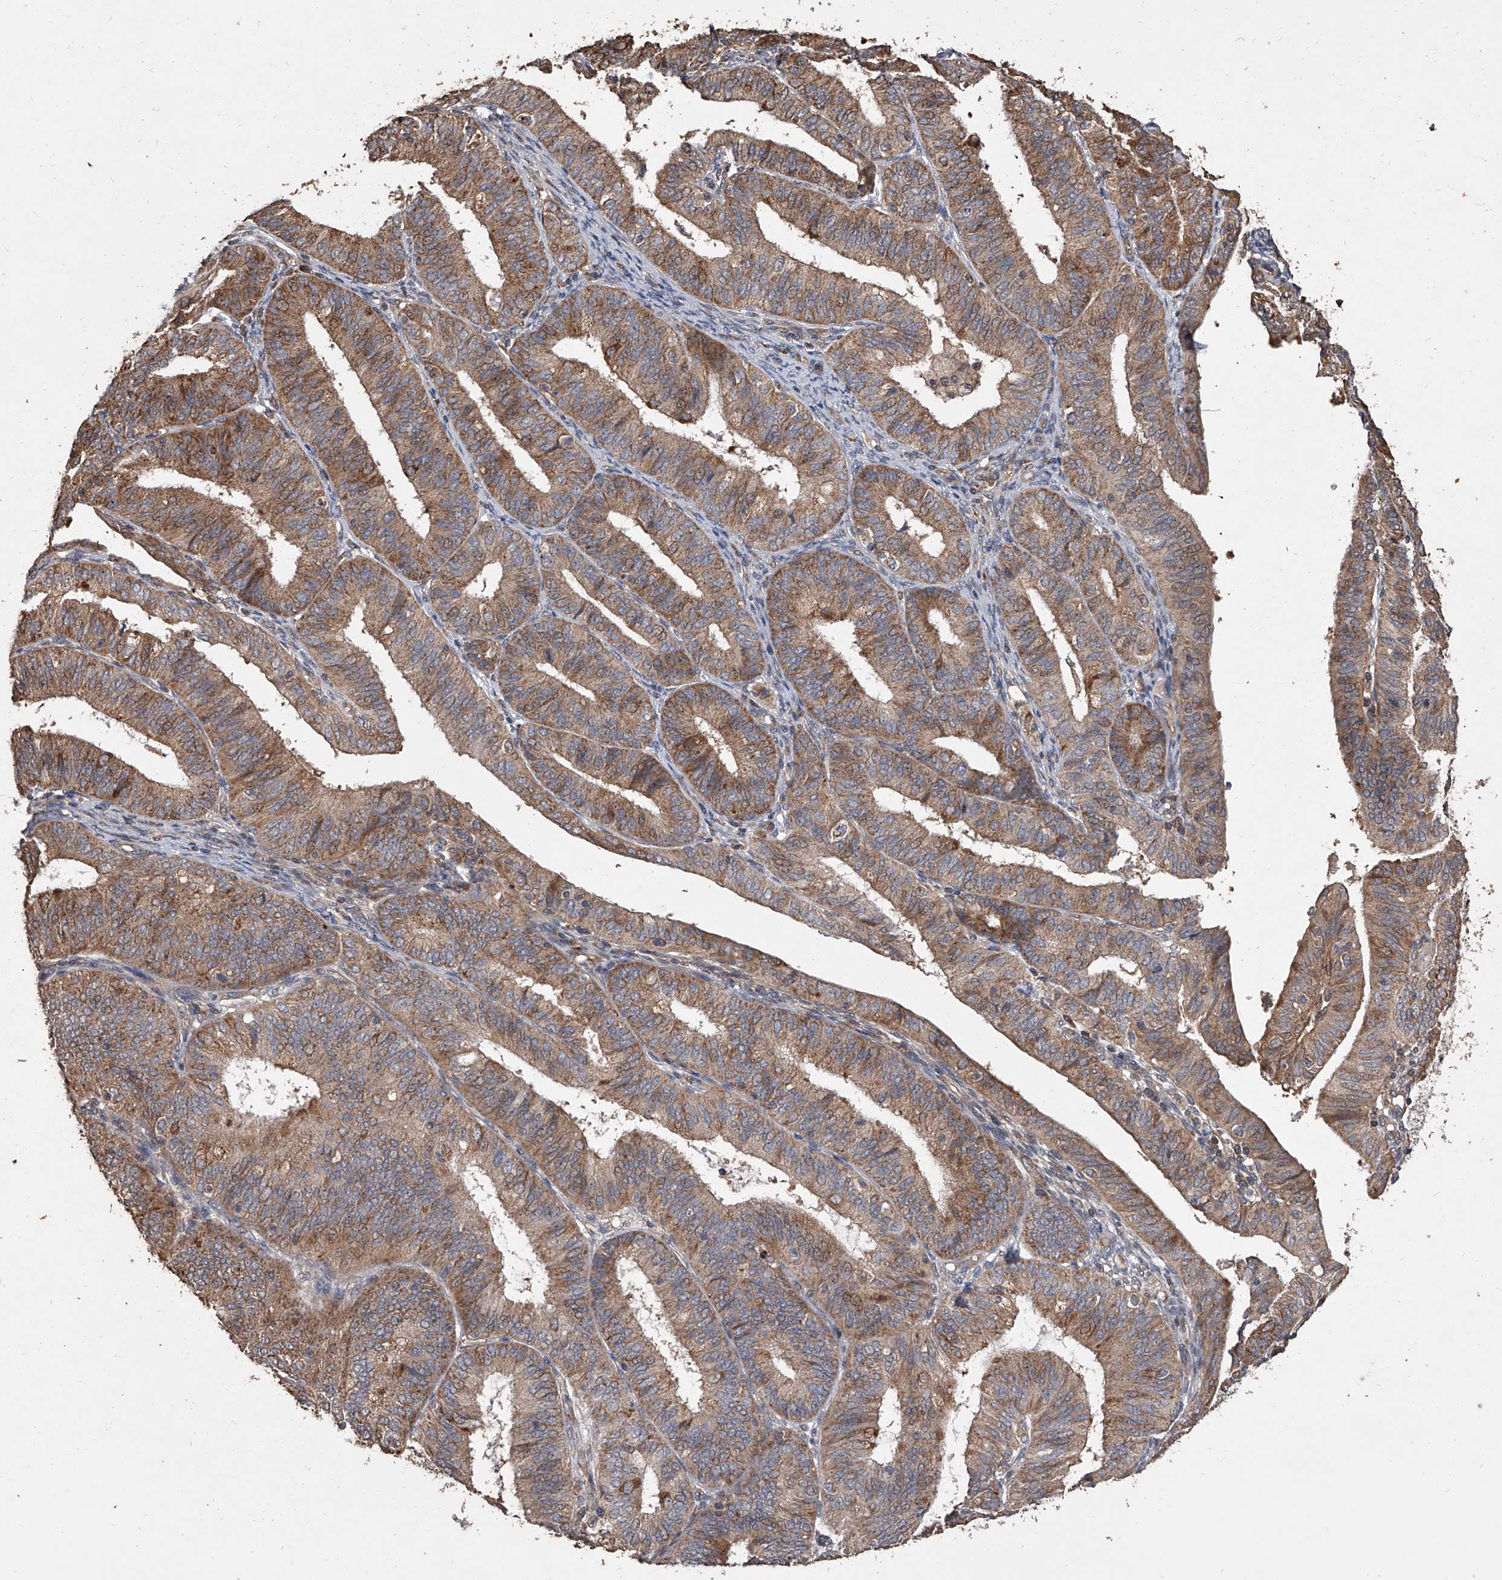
{"staining": {"intensity": "moderate", "quantity": ">75%", "location": "cytoplasmic/membranous"}, "tissue": "endometrial cancer", "cell_type": "Tumor cells", "image_type": "cancer", "snomed": [{"axis": "morphology", "description": "Adenocarcinoma, NOS"}, {"axis": "topography", "description": "Endometrium"}], "caption": "This image demonstrates endometrial cancer stained with IHC to label a protein in brown. The cytoplasmic/membranous of tumor cells show moderate positivity for the protein. Nuclei are counter-stained blue.", "gene": "LTV1", "patient": {"sex": "female", "age": 51}}